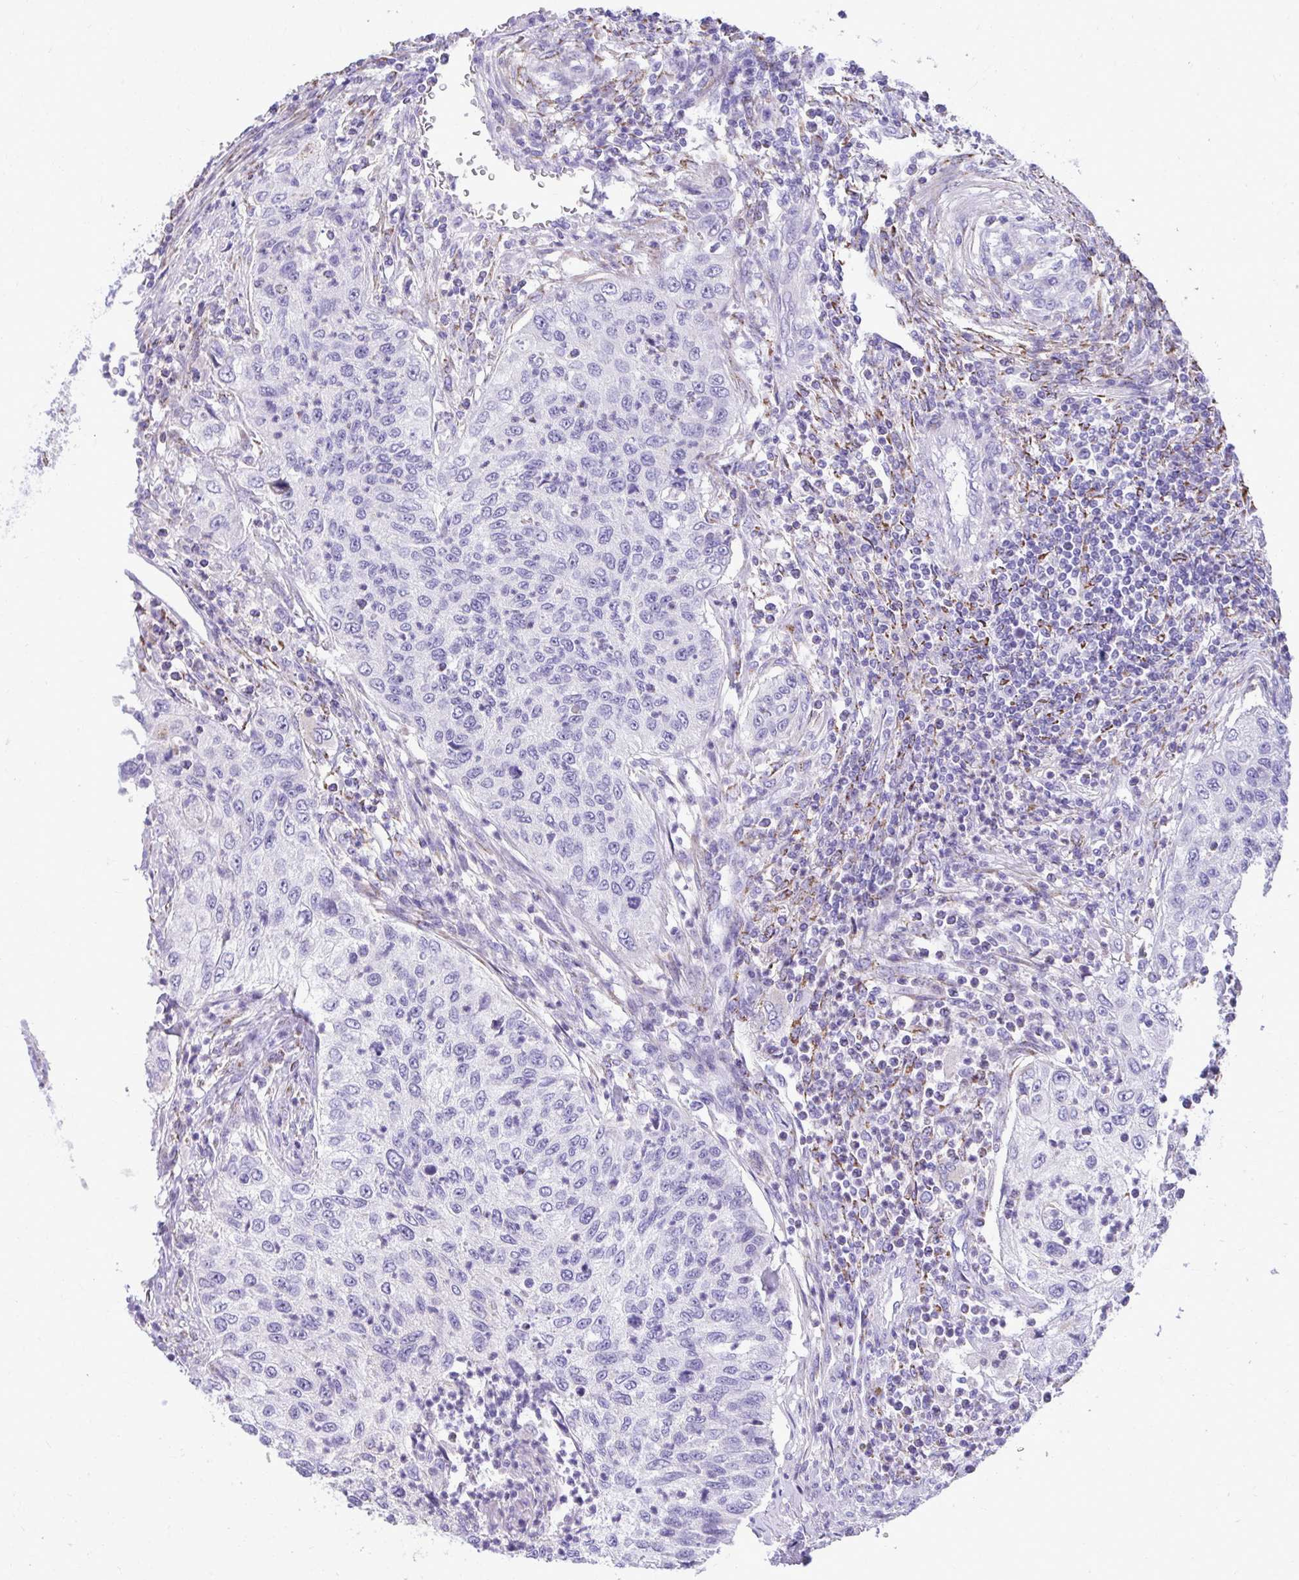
{"staining": {"intensity": "negative", "quantity": "none", "location": "none"}, "tissue": "urothelial cancer", "cell_type": "Tumor cells", "image_type": "cancer", "snomed": [{"axis": "morphology", "description": "Urothelial carcinoma, High grade"}, {"axis": "topography", "description": "Urinary bladder"}], "caption": "Tumor cells show no significant protein staining in urothelial carcinoma (high-grade).", "gene": "AIG1", "patient": {"sex": "female", "age": 60}}